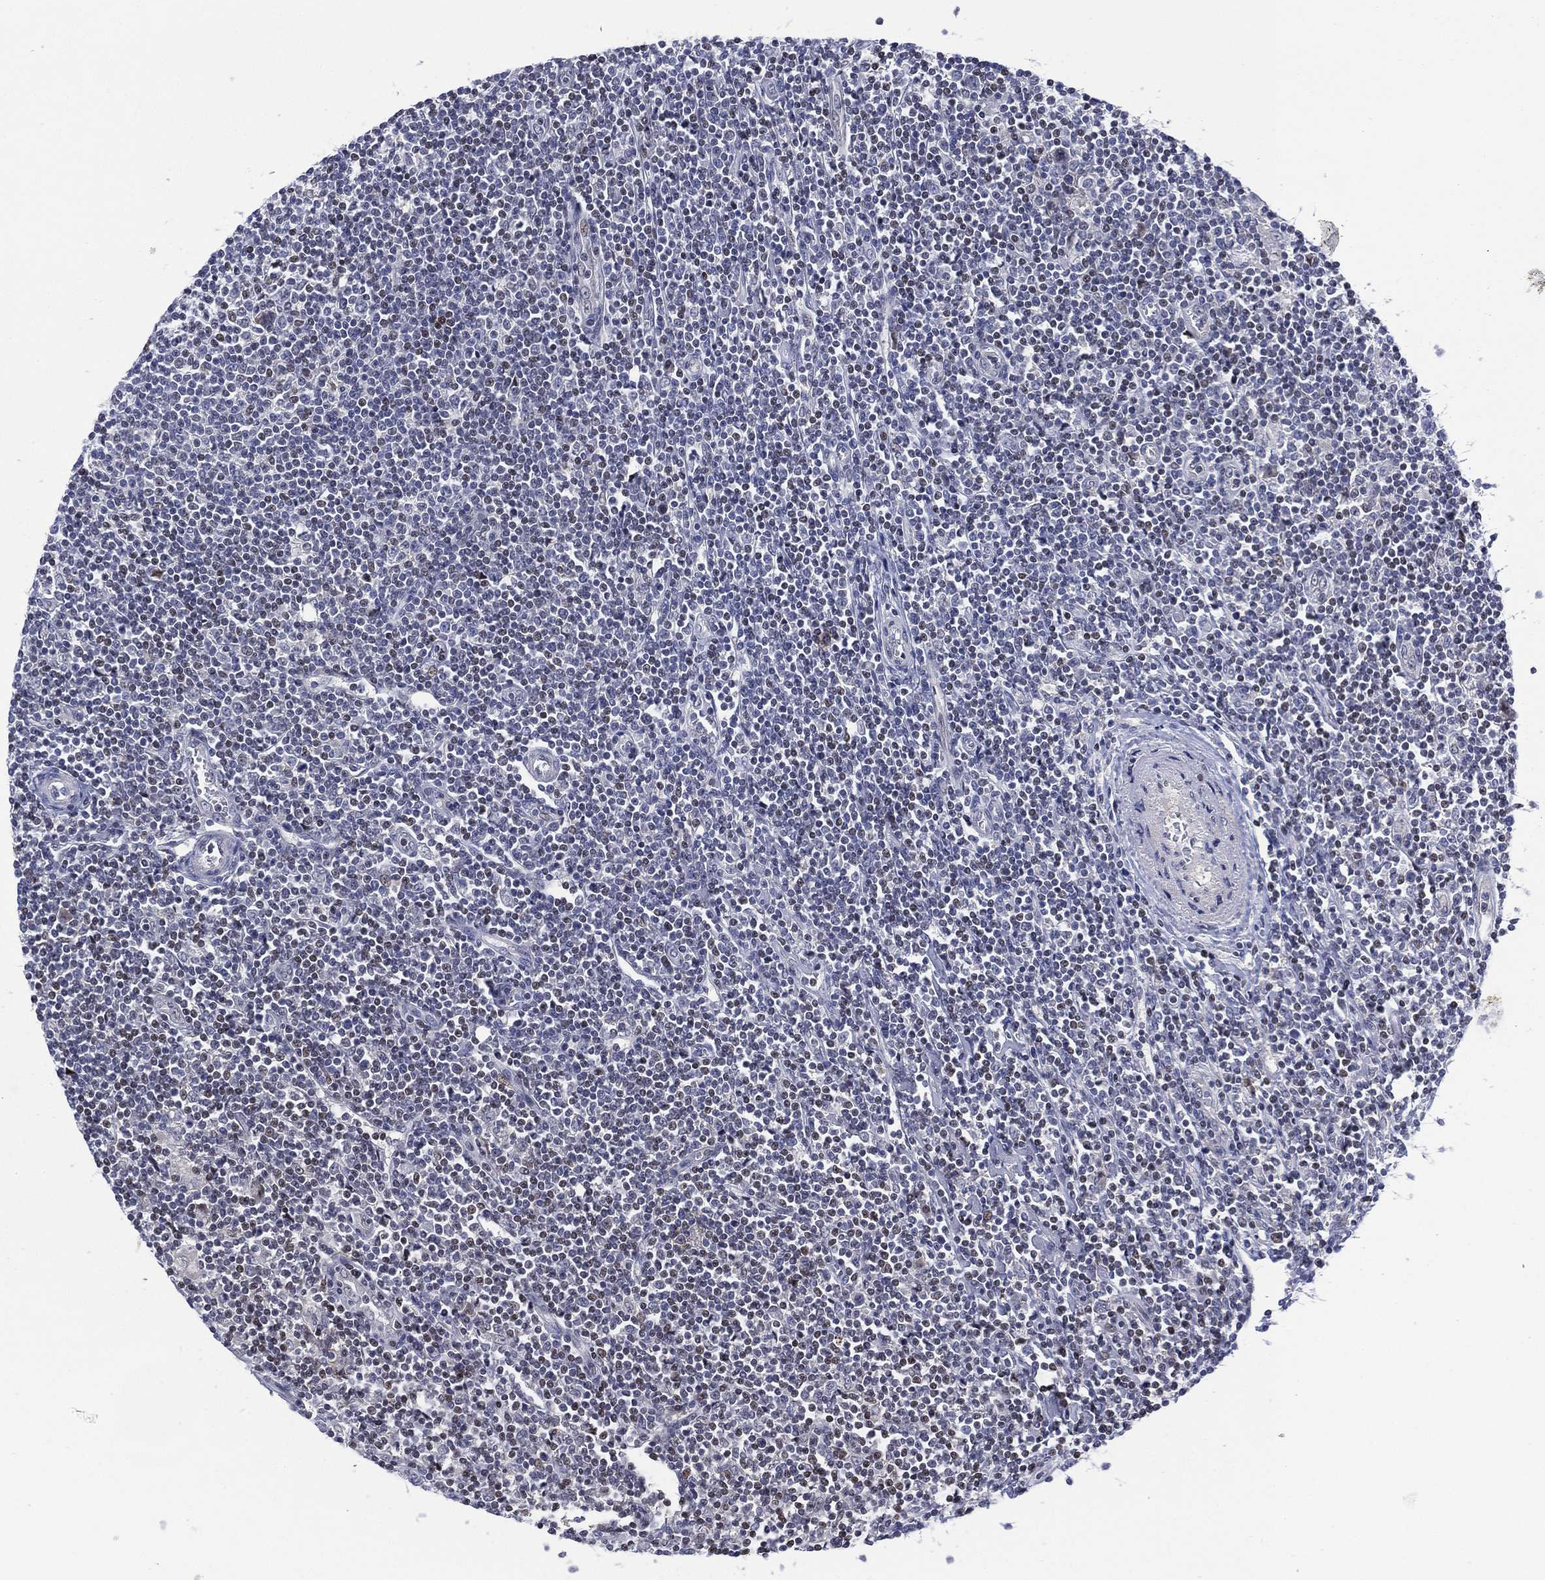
{"staining": {"intensity": "negative", "quantity": "none", "location": "none"}, "tissue": "lymphoma", "cell_type": "Tumor cells", "image_type": "cancer", "snomed": [{"axis": "morphology", "description": "Hodgkin's disease, NOS"}, {"axis": "topography", "description": "Lymph node"}], "caption": "Immunohistochemistry photomicrograph of neoplastic tissue: lymphoma stained with DAB displays no significant protein positivity in tumor cells. (DAB (3,3'-diaminobenzidine) immunohistochemistry (IHC) visualized using brightfield microscopy, high magnification).", "gene": "SLC4A4", "patient": {"sex": "male", "age": 40}}